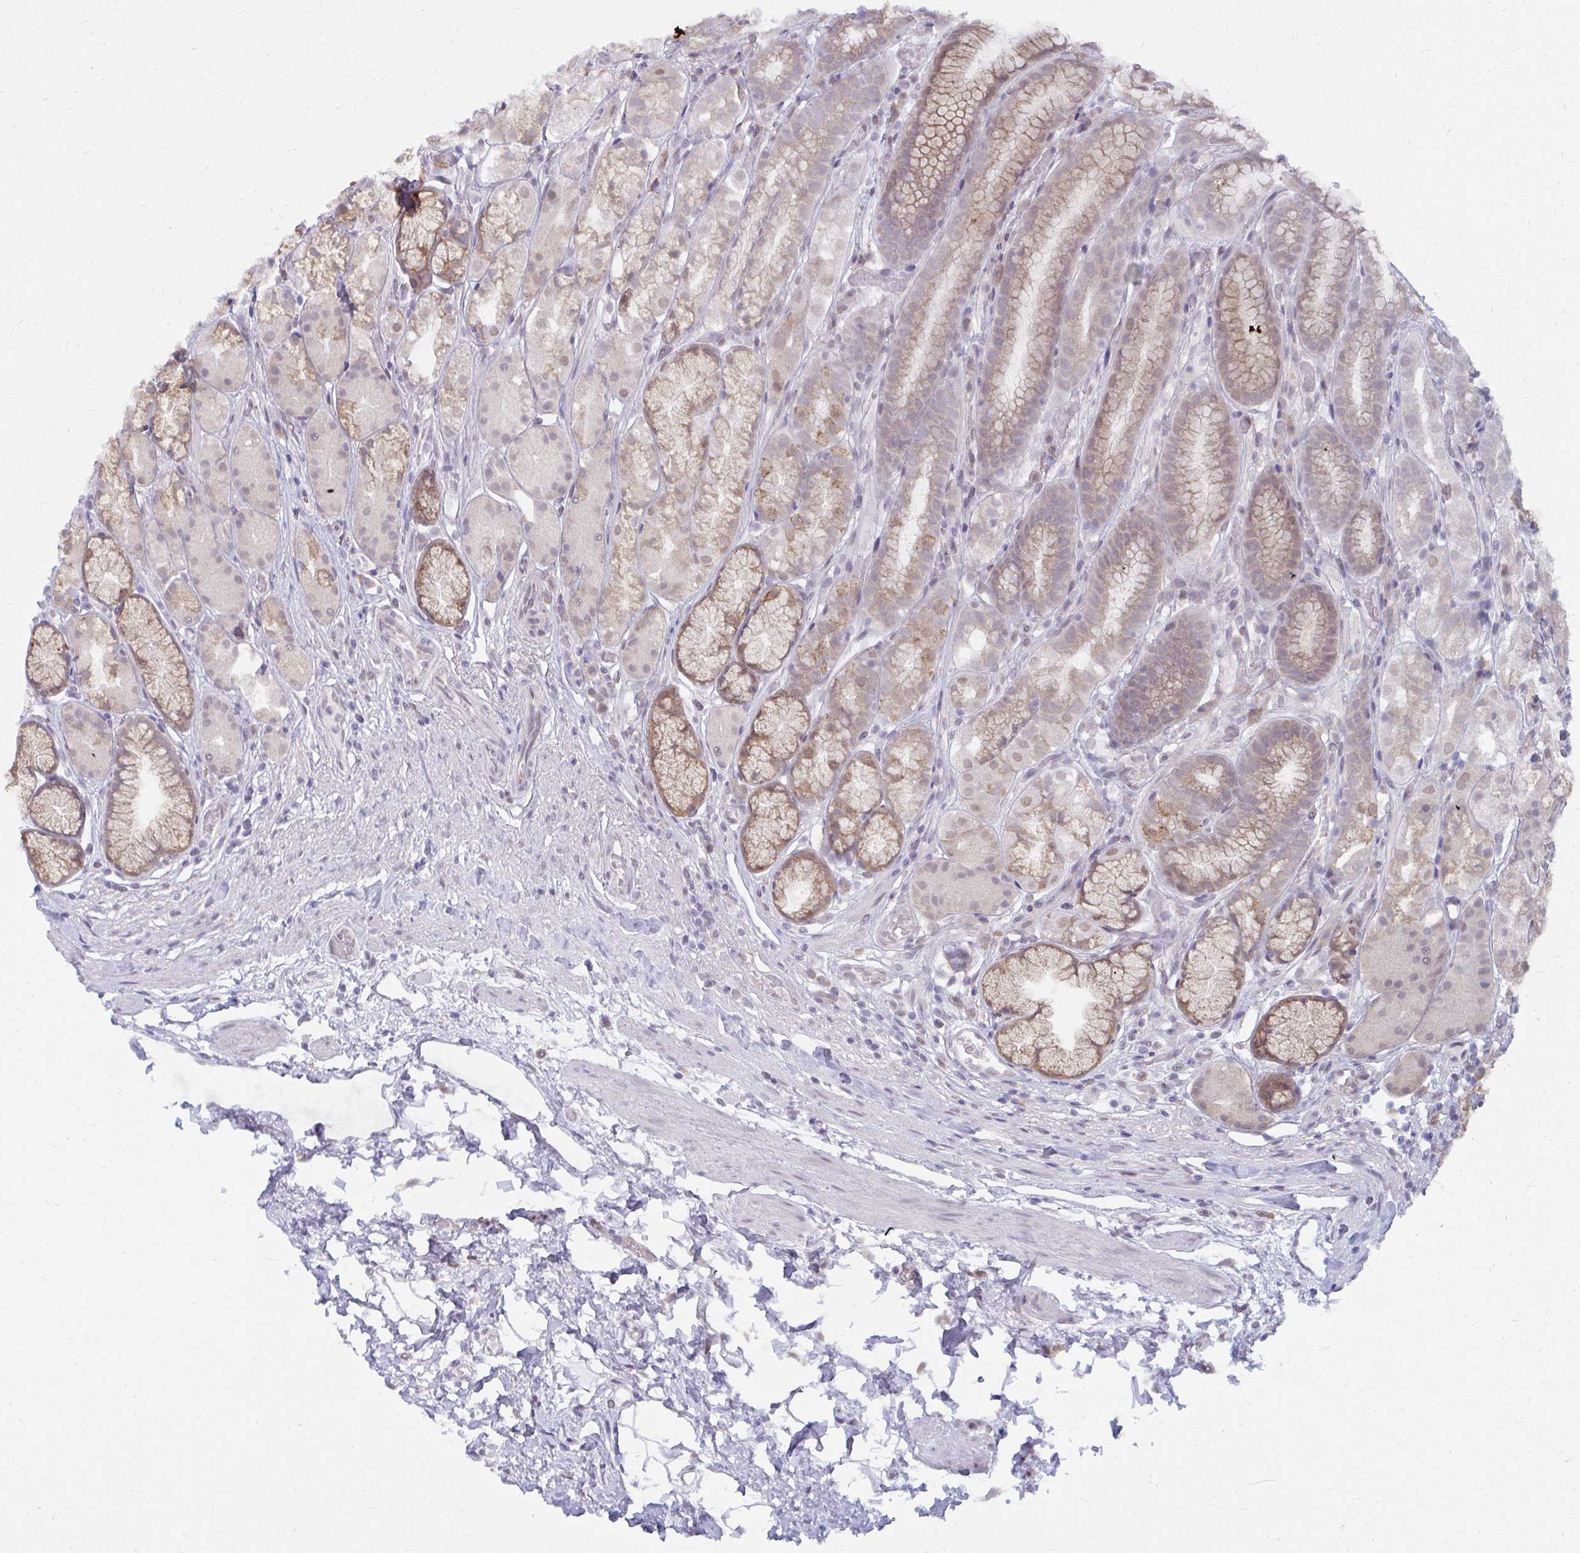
{"staining": {"intensity": "weak", "quantity": "25%-75%", "location": "cytoplasmic/membranous"}, "tissue": "stomach", "cell_type": "Glandular cells", "image_type": "normal", "snomed": [{"axis": "morphology", "description": "Normal tissue, NOS"}, {"axis": "topography", "description": "Smooth muscle"}, {"axis": "topography", "description": "Stomach"}], "caption": "Stomach stained with immunohistochemistry (IHC) reveals weak cytoplasmic/membranous positivity in about 25%-75% of glandular cells. (DAB IHC, brown staining for protein, blue staining for nuclei).", "gene": "NMNAT1", "patient": {"sex": "male", "age": 70}}